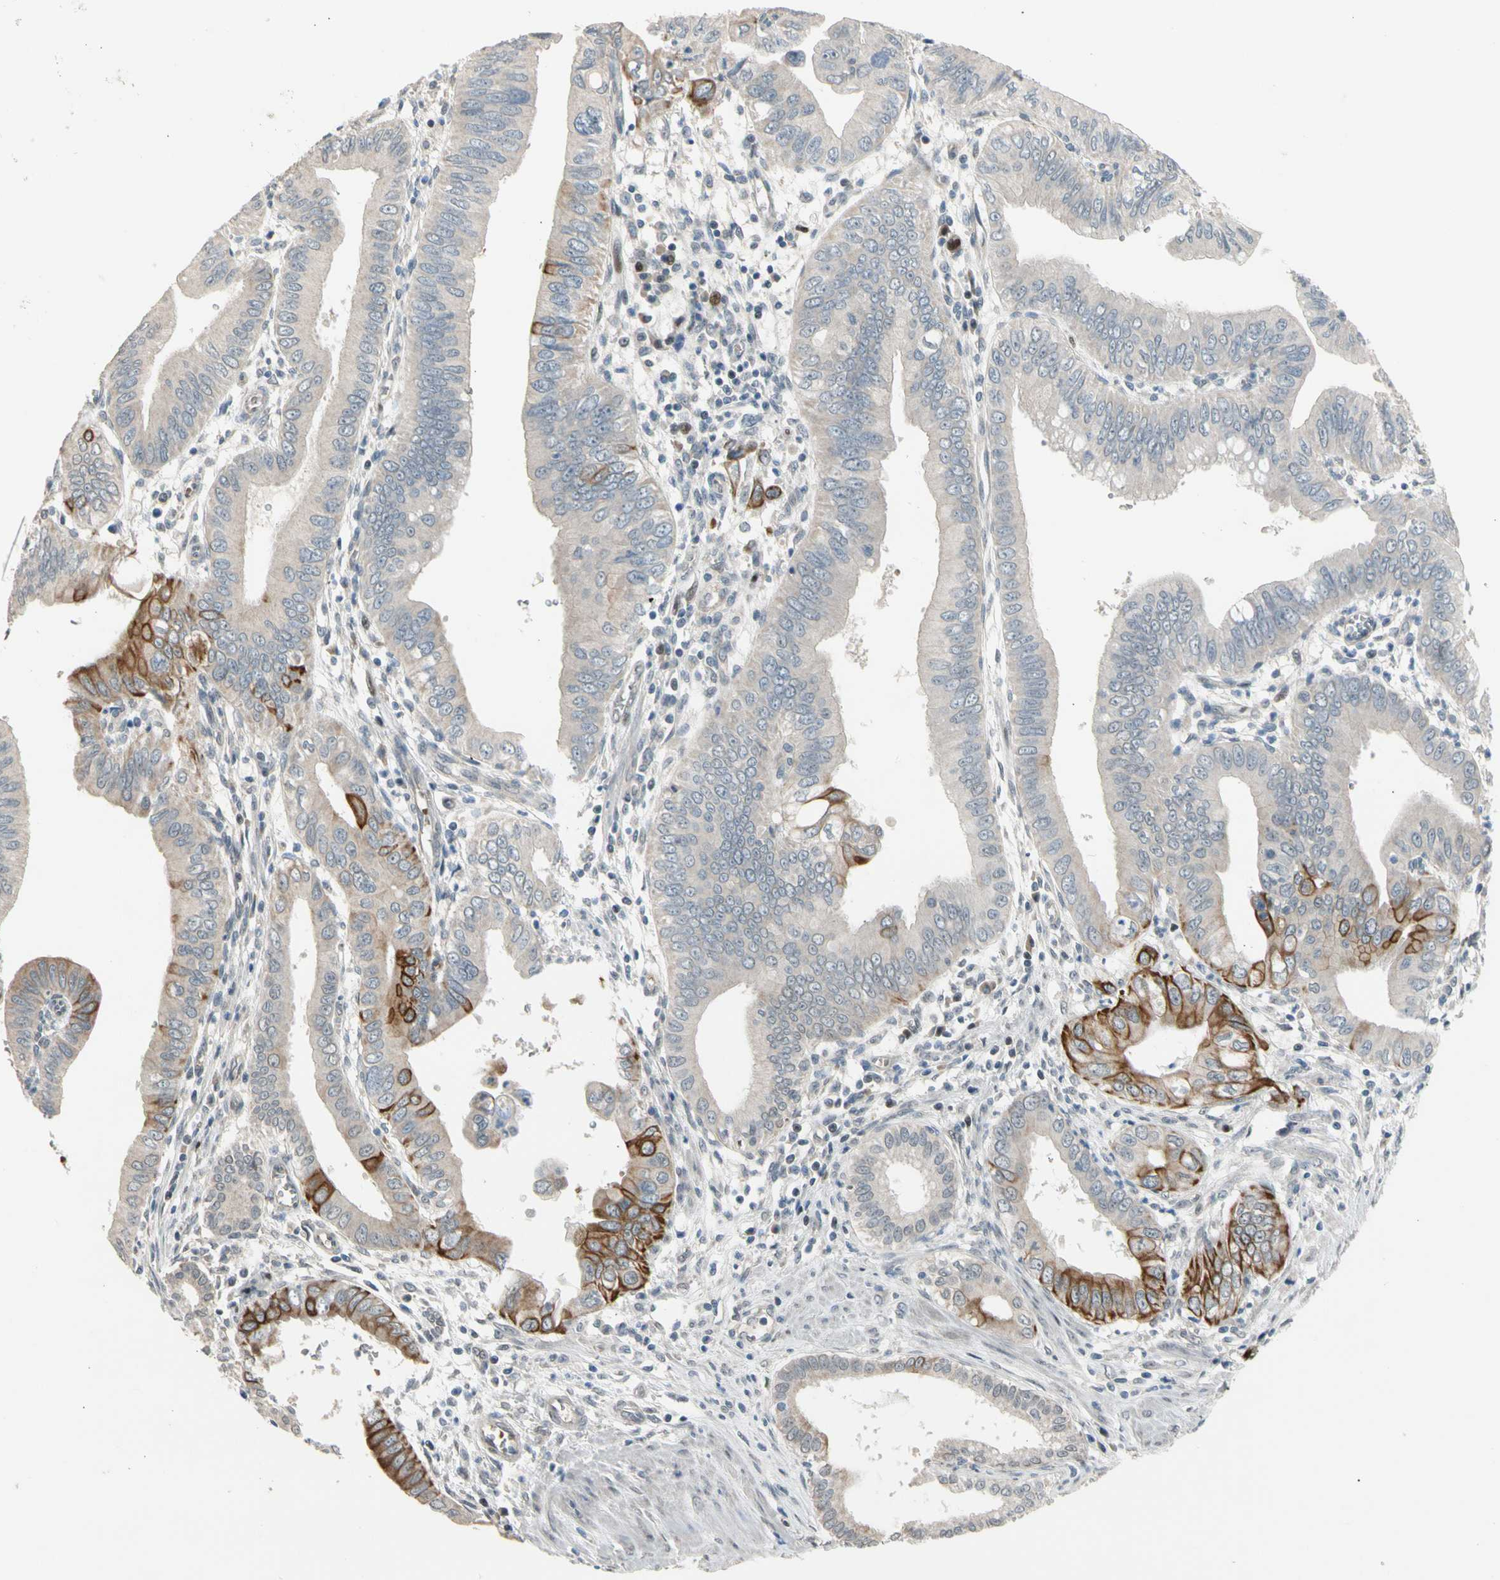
{"staining": {"intensity": "moderate", "quantity": "25%-75%", "location": "cytoplasmic/membranous"}, "tissue": "pancreatic cancer", "cell_type": "Tumor cells", "image_type": "cancer", "snomed": [{"axis": "morphology", "description": "Normal tissue, NOS"}, {"axis": "topography", "description": "Lymph node"}], "caption": "About 25%-75% of tumor cells in pancreatic cancer exhibit moderate cytoplasmic/membranous protein staining as visualized by brown immunohistochemical staining.", "gene": "ZNF184", "patient": {"sex": "male", "age": 50}}